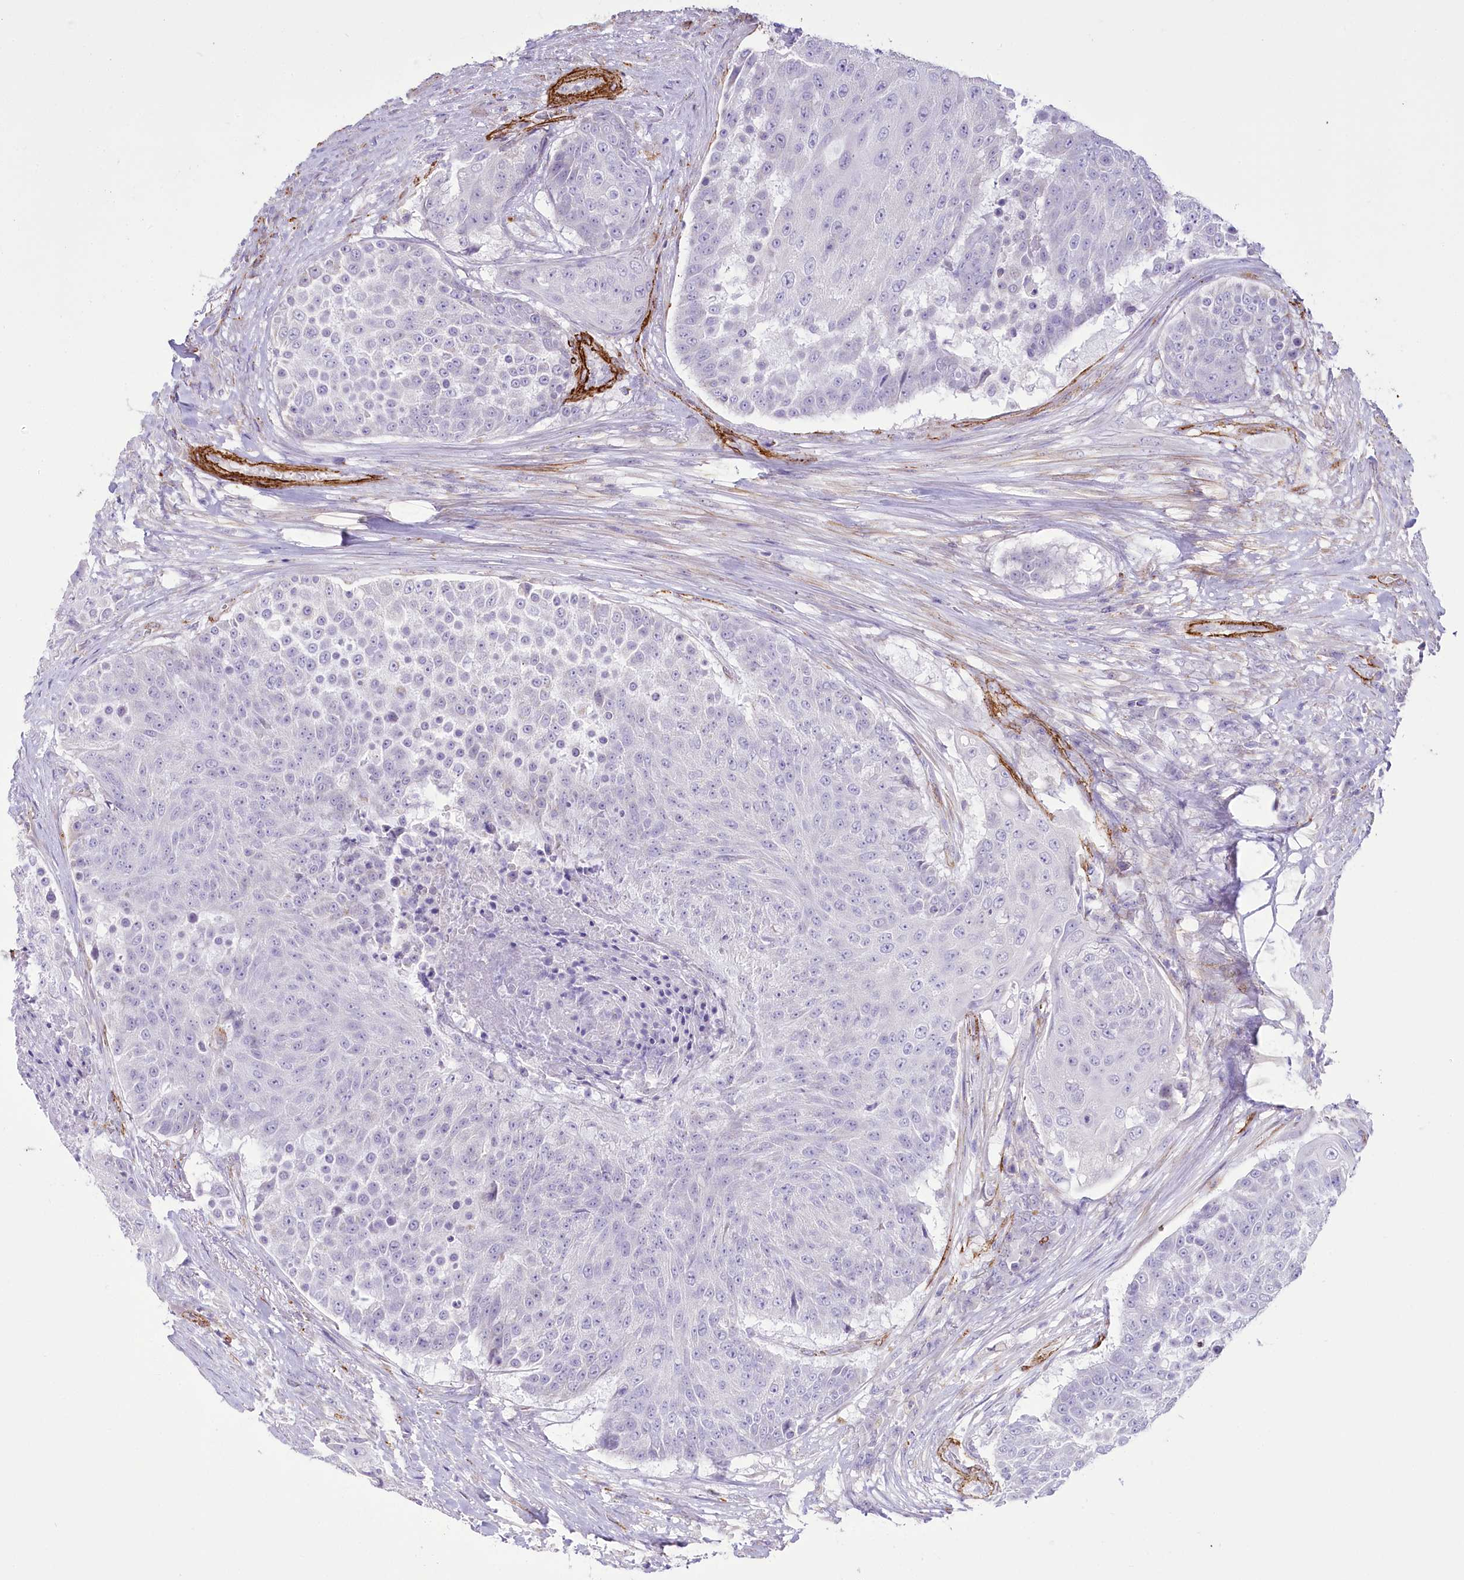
{"staining": {"intensity": "negative", "quantity": "none", "location": "none"}, "tissue": "urothelial cancer", "cell_type": "Tumor cells", "image_type": "cancer", "snomed": [{"axis": "morphology", "description": "Urothelial carcinoma, High grade"}, {"axis": "topography", "description": "Urinary bladder"}], "caption": "High-grade urothelial carcinoma was stained to show a protein in brown. There is no significant staining in tumor cells.", "gene": "SYNPO2", "patient": {"sex": "female", "age": 63}}